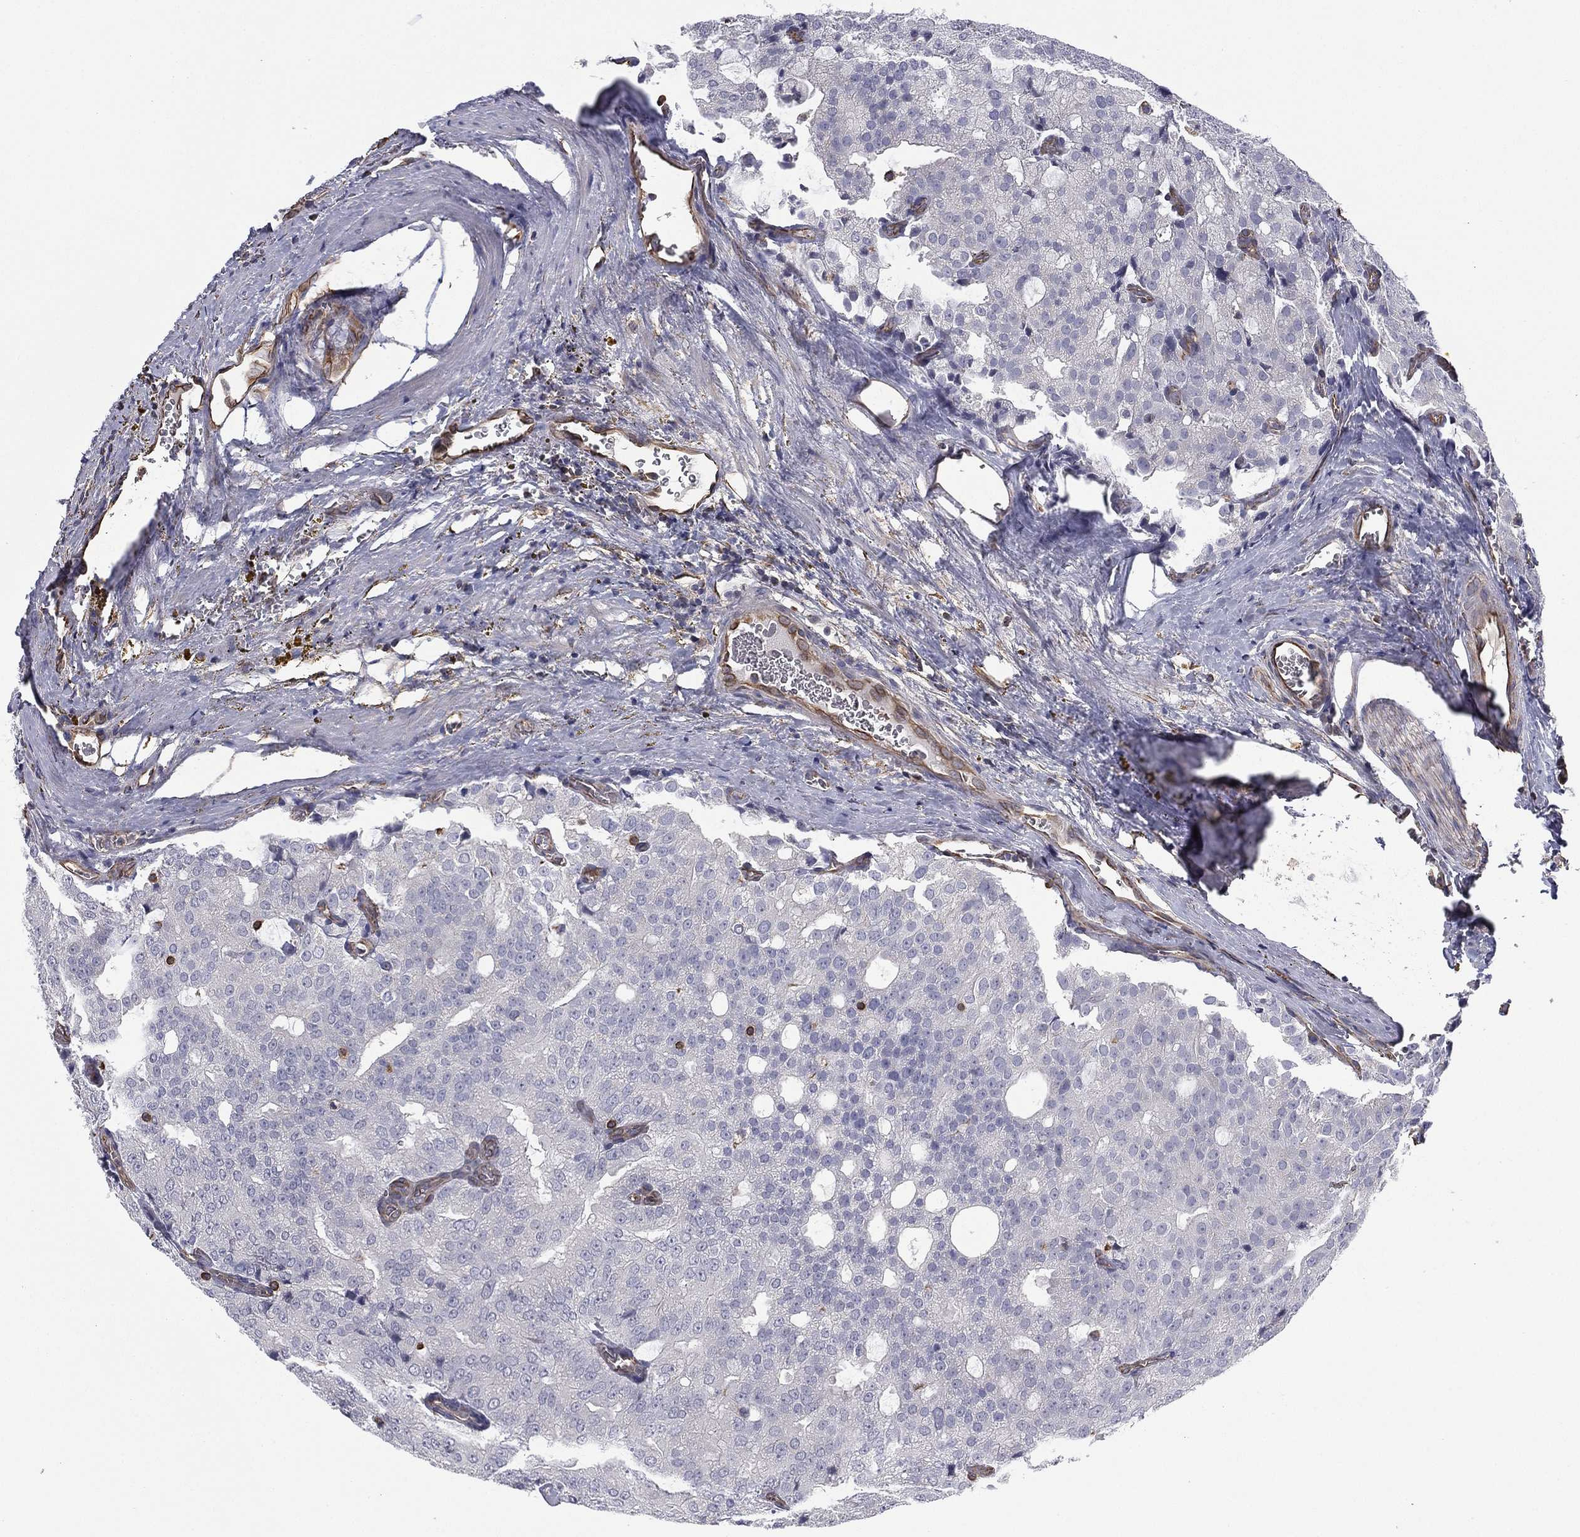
{"staining": {"intensity": "negative", "quantity": "none", "location": "none"}, "tissue": "prostate cancer", "cell_type": "Tumor cells", "image_type": "cancer", "snomed": [{"axis": "morphology", "description": "Adenocarcinoma, NOS"}, {"axis": "topography", "description": "Prostate and seminal vesicle, NOS"}, {"axis": "topography", "description": "Prostate"}], "caption": "Tumor cells are negative for brown protein staining in adenocarcinoma (prostate).", "gene": "SCUBE1", "patient": {"sex": "male", "age": 67}}